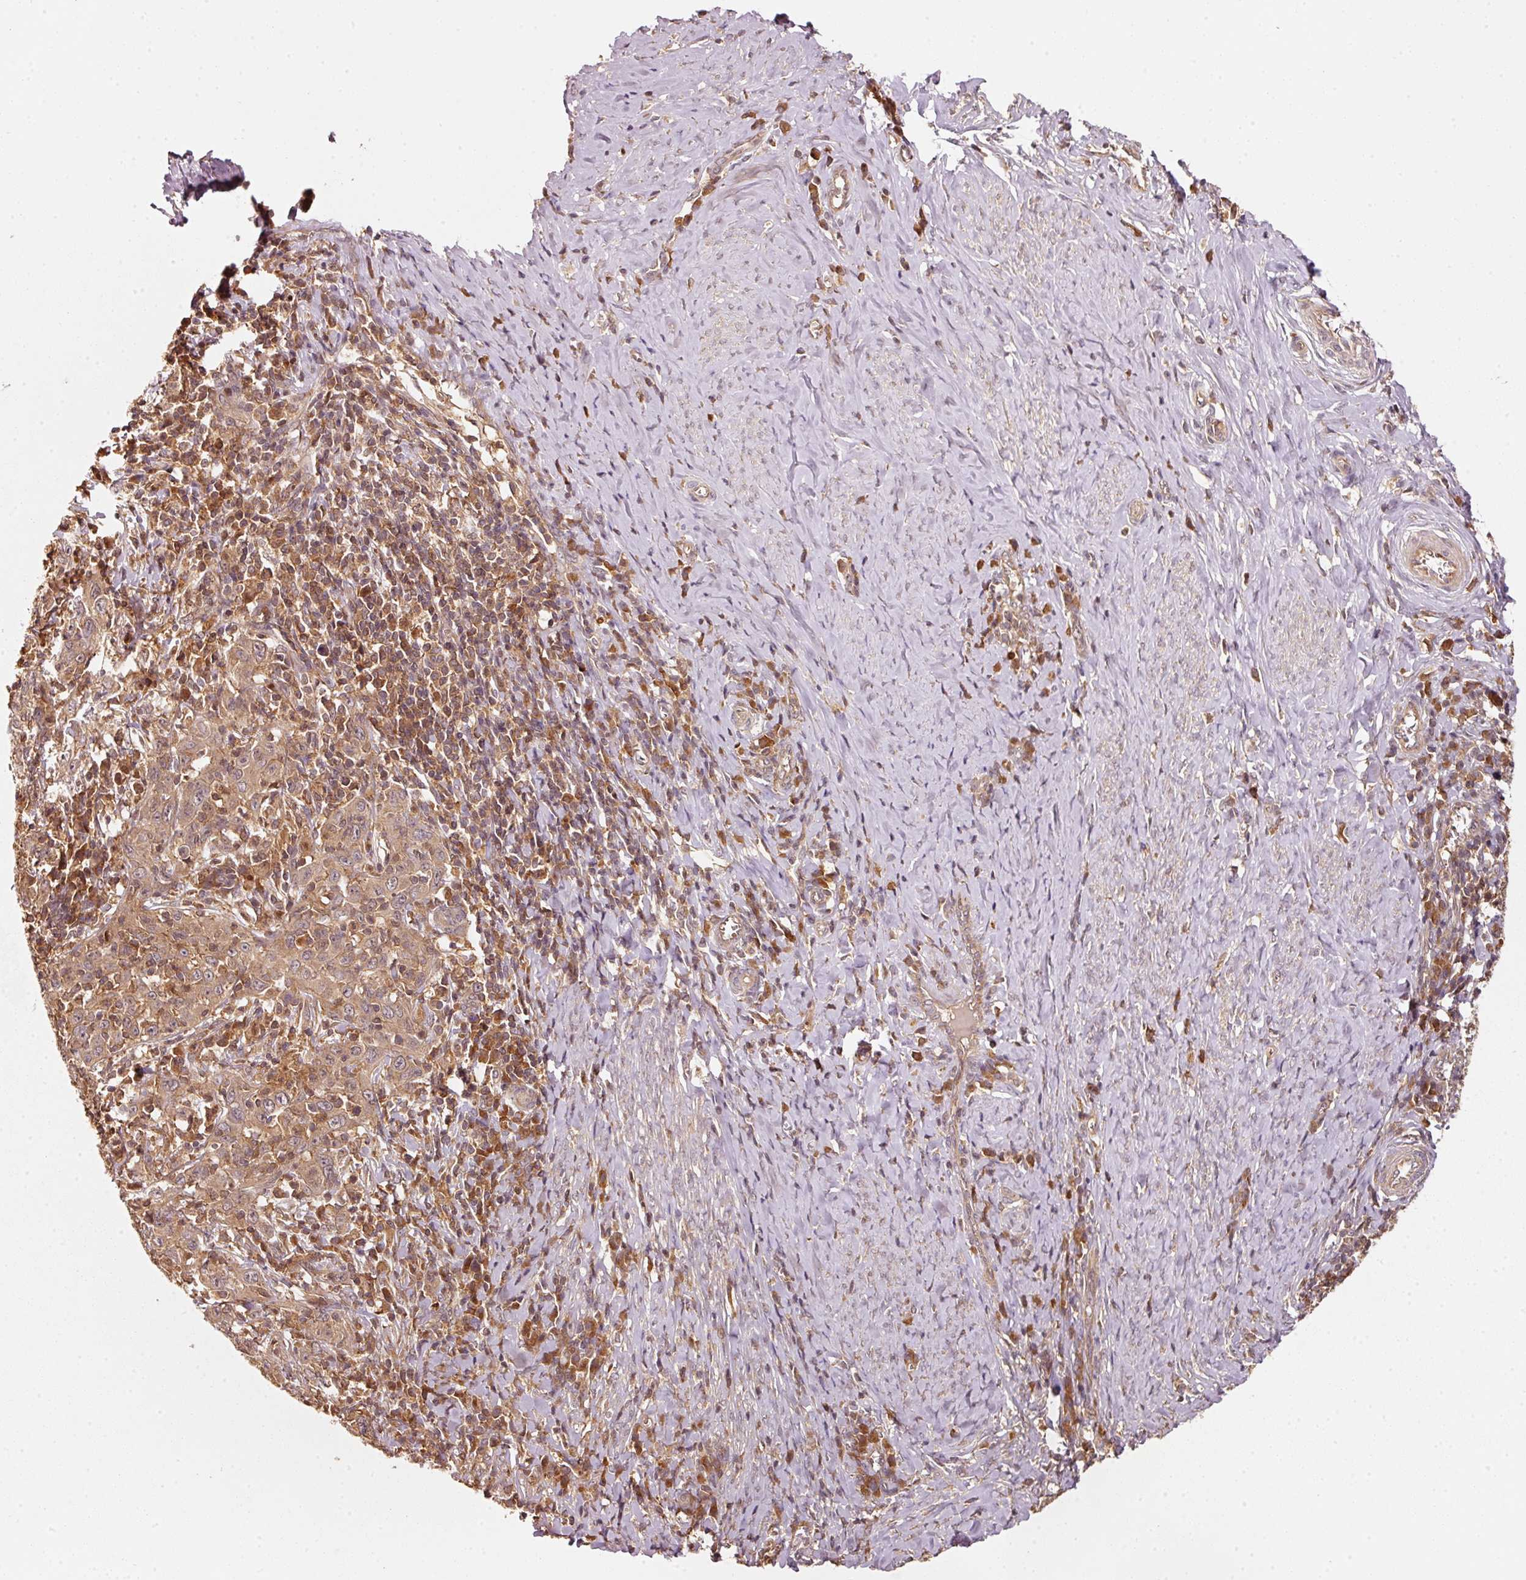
{"staining": {"intensity": "moderate", "quantity": ">75%", "location": "cytoplasmic/membranous"}, "tissue": "cervical cancer", "cell_type": "Tumor cells", "image_type": "cancer", "snomed": [{"axis": "morphology", "description": "Squamous cell carcinoma, NOS"}, {"axis": "topography", "description": "Cervix"}], "caption": "The immunohistochemical stain highlights moderate cytoplasmic/membranous staining in tumor cells of squamous cell carcinoma (cervical) tissue.", "gene": "RRAS2", "patient": {"sex": "female", "age": 46}}